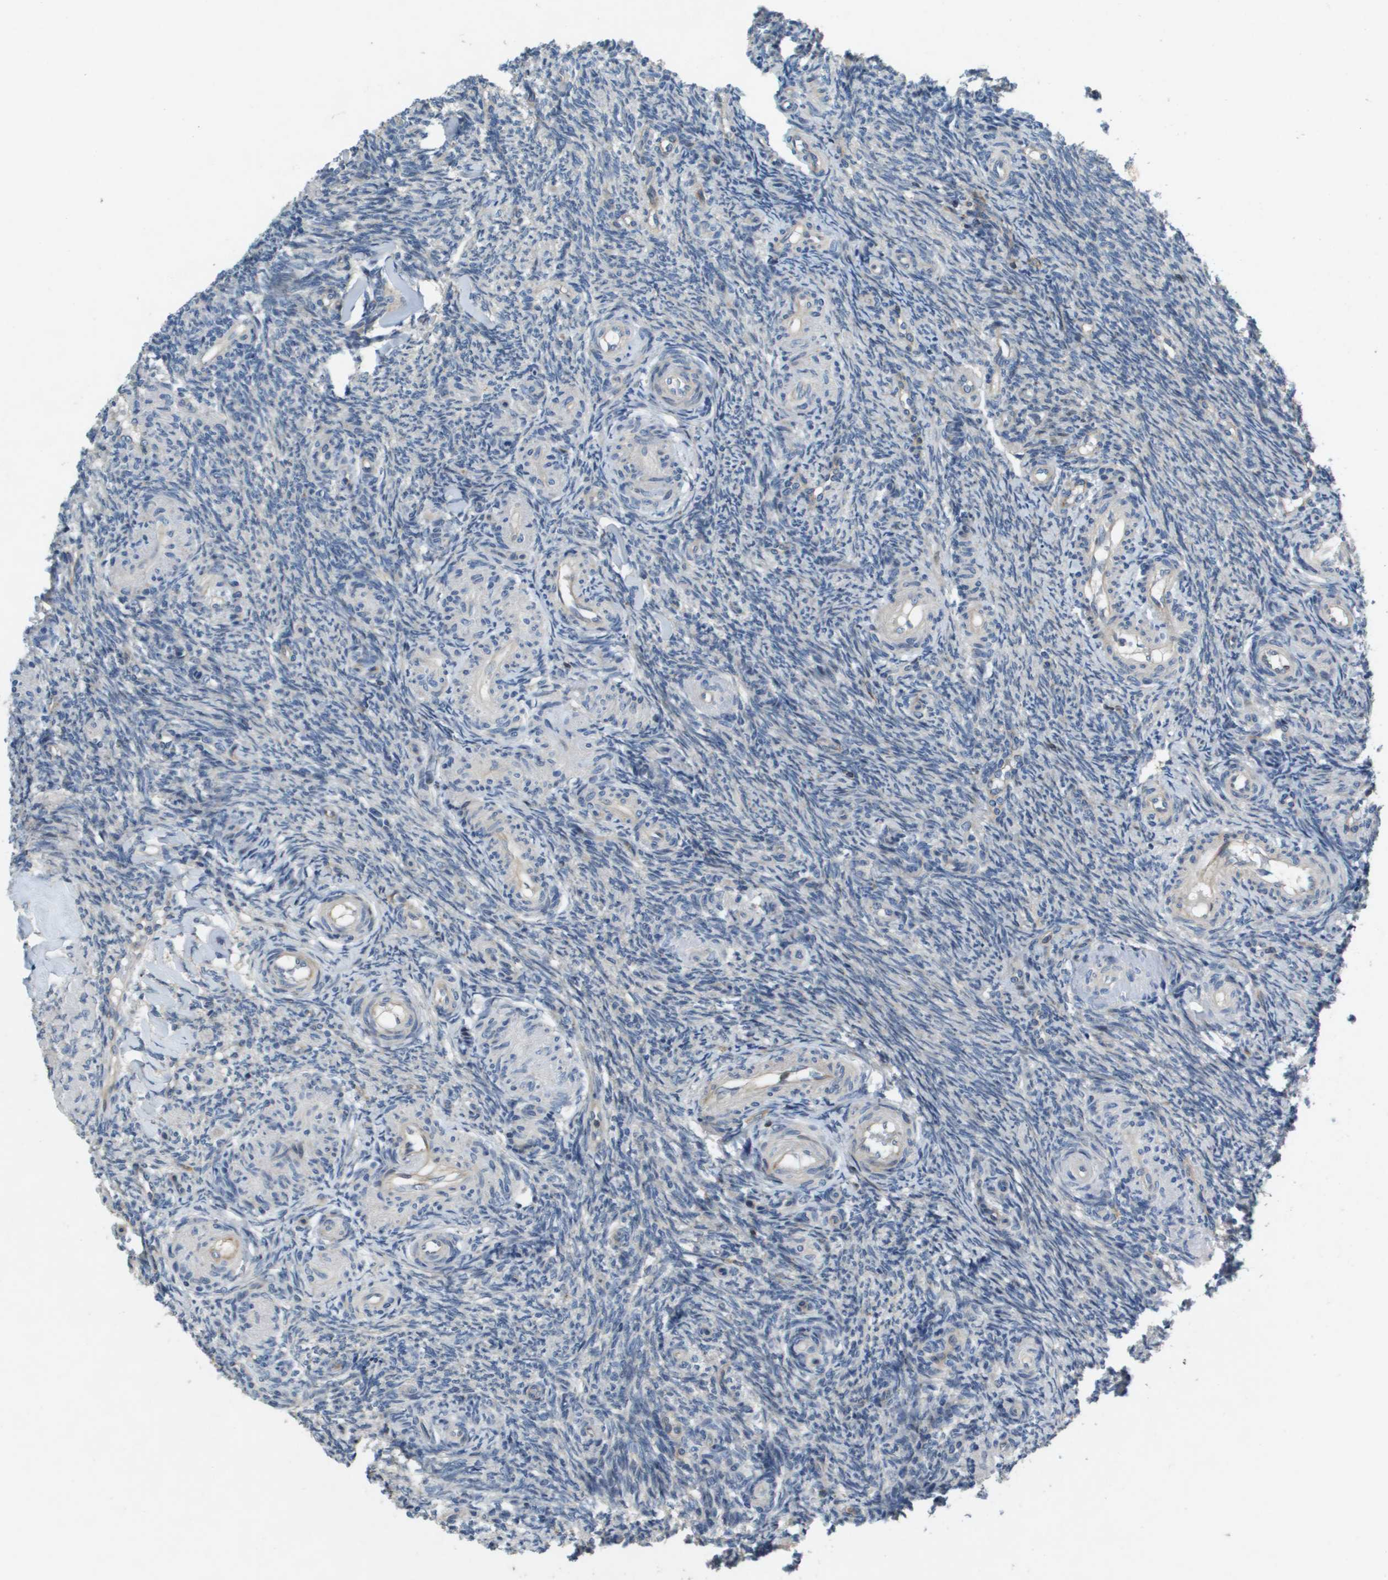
{"staining": {"intensity": "negative", "quantity": "none", "location": "none"}, "tissue": "ovary", "cell_type": "Ovarian stroma cells", "image_type": "normal", "snomed": [{"axis": "morphology", "description": "Normal tissue, NOS"}, {"axis": "topography", "description": "Ovary"}], "caption": "Immunohistochemistry of unremarkable ovary displays no positivity in ovarian stroma cells.", "gene": "SCN4B", "patient": {"sex": "female", "age": 41}}